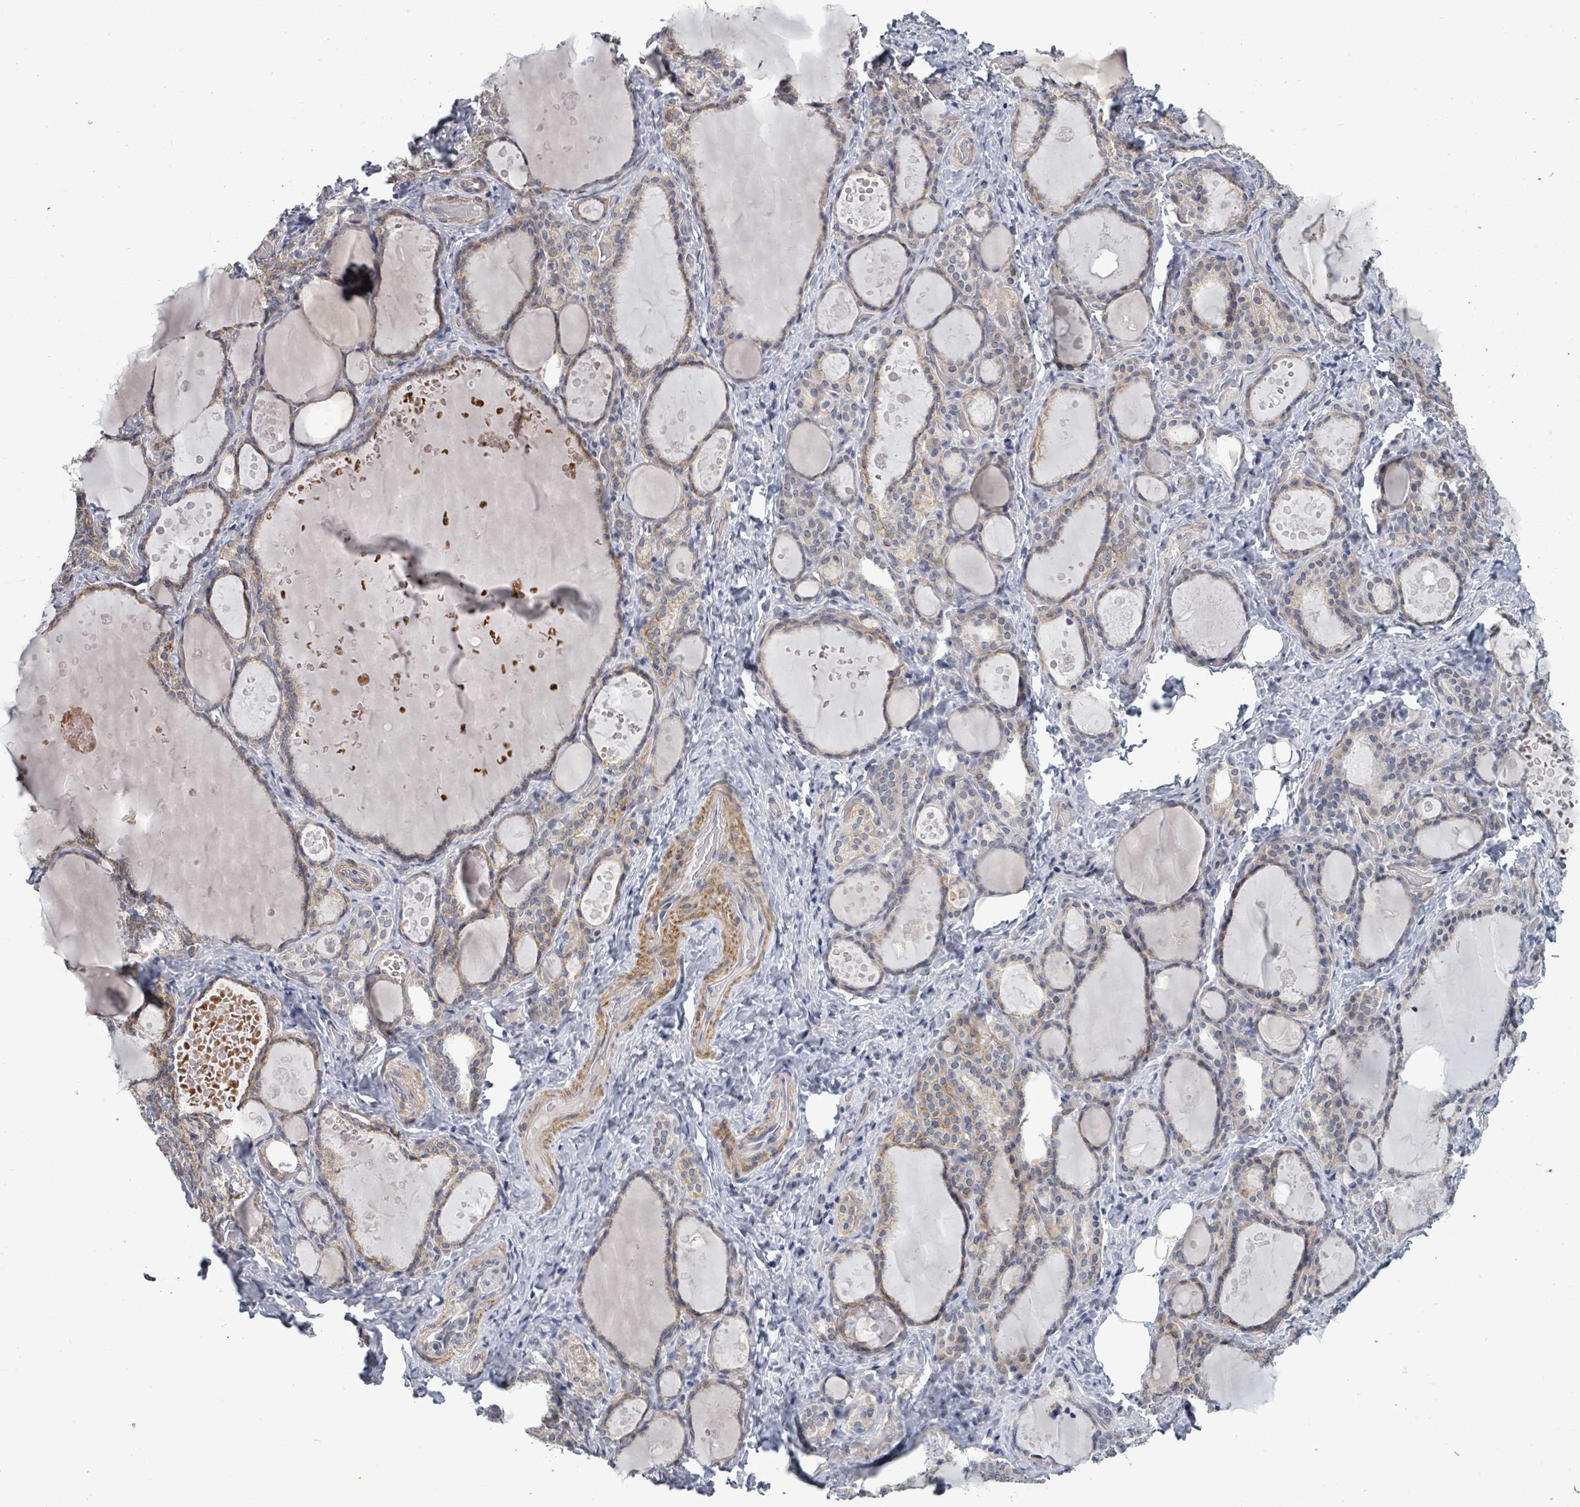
{"staining": {"intensity": "moderate", "quantity": "25%-75%", "location": "cytoplasmic/membranous"}, "tissue": "thyroid gland", "cell_type": "Glandular cells", "image_type": "normal", "snomed": [{"axis": "morphology", "description": "Normal tissue, NOS"}, {"axis": "topography", "description": "Thyroid gland"}], "caption": "Unremarkable thyroid gland demonstrates moderate cytoplasmic/membranous positivity in about 25%-75% of glandular cells, visualized by immunohistochemistry. Immunohistochemistry (ihc) stains the protein of interest in brown and the nuclei are stained blue.", "gene": "PTPN20", "patient": {"sex": "female", "age": 46}}